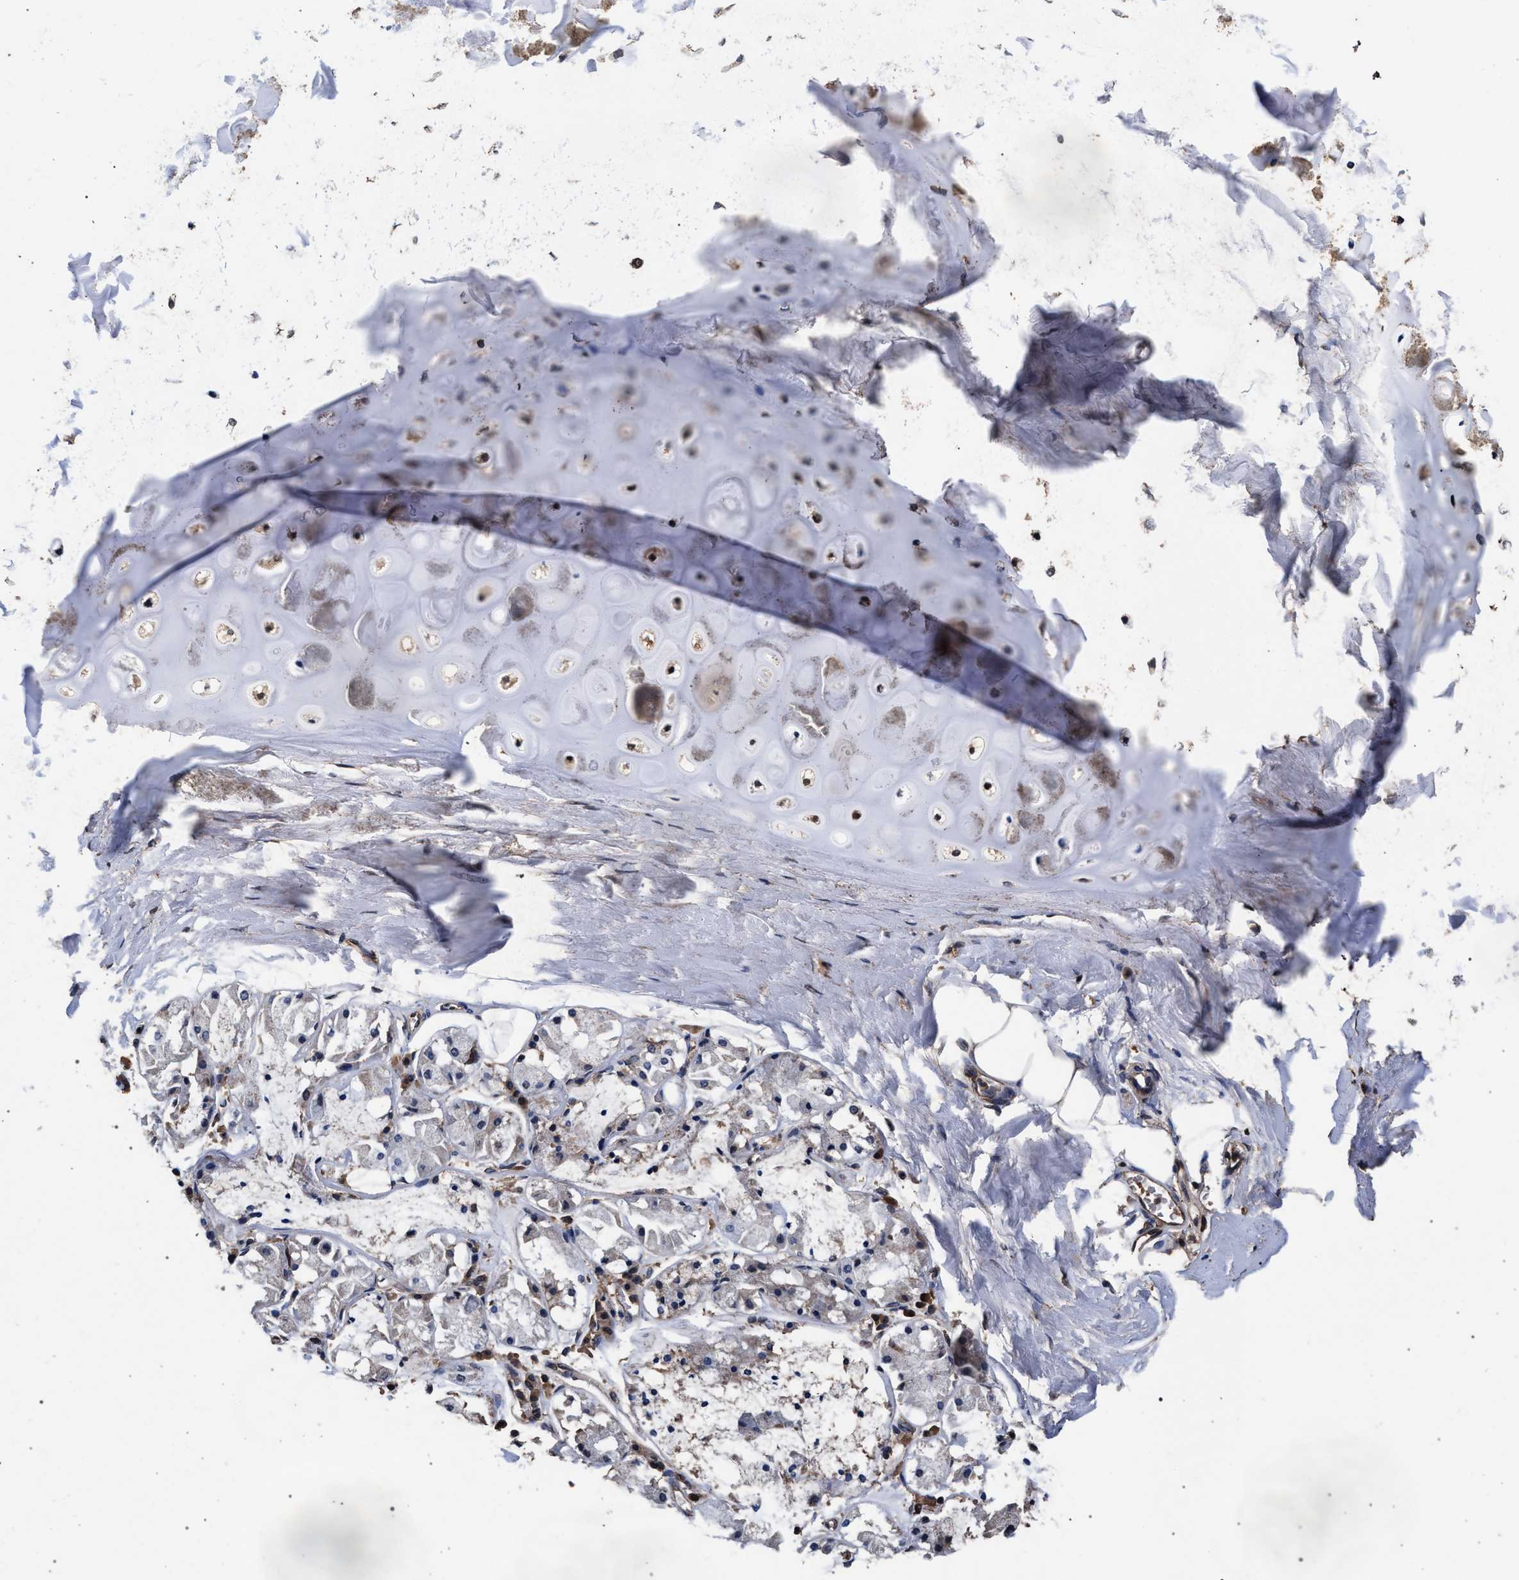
{"staining": {"intensity": "moderate", "quantity": "<25%", "location": "cytoplasmic/membranous"}, "tissue": "adipose tissue", "cell_type": "Adipocytes", "image_type": "normal", "snomed": [{"axis": "morphology", "description": "Normal tissue, NOS"}, {"axis": "topography", "description": "Cartilage tissue"}, {"axis": "topography", "description": "Lung"}], "caption": "High-magnification brightfield microscopy of normal adipose tissue stained with DAB (3,3'-diaminobenzidine) (brown) and counterstained with hematoxylin (blue). adipocytes exhibit moderate cytoplasmic/membranous staining is present in about<25% of cells. The protein is stained brown, and the nuclei are stained in blue (DAB IHC with brightfield microscopy, high magnification).", "gene": "ACOX1", "patient": {"sex": "female", "age": 77}}